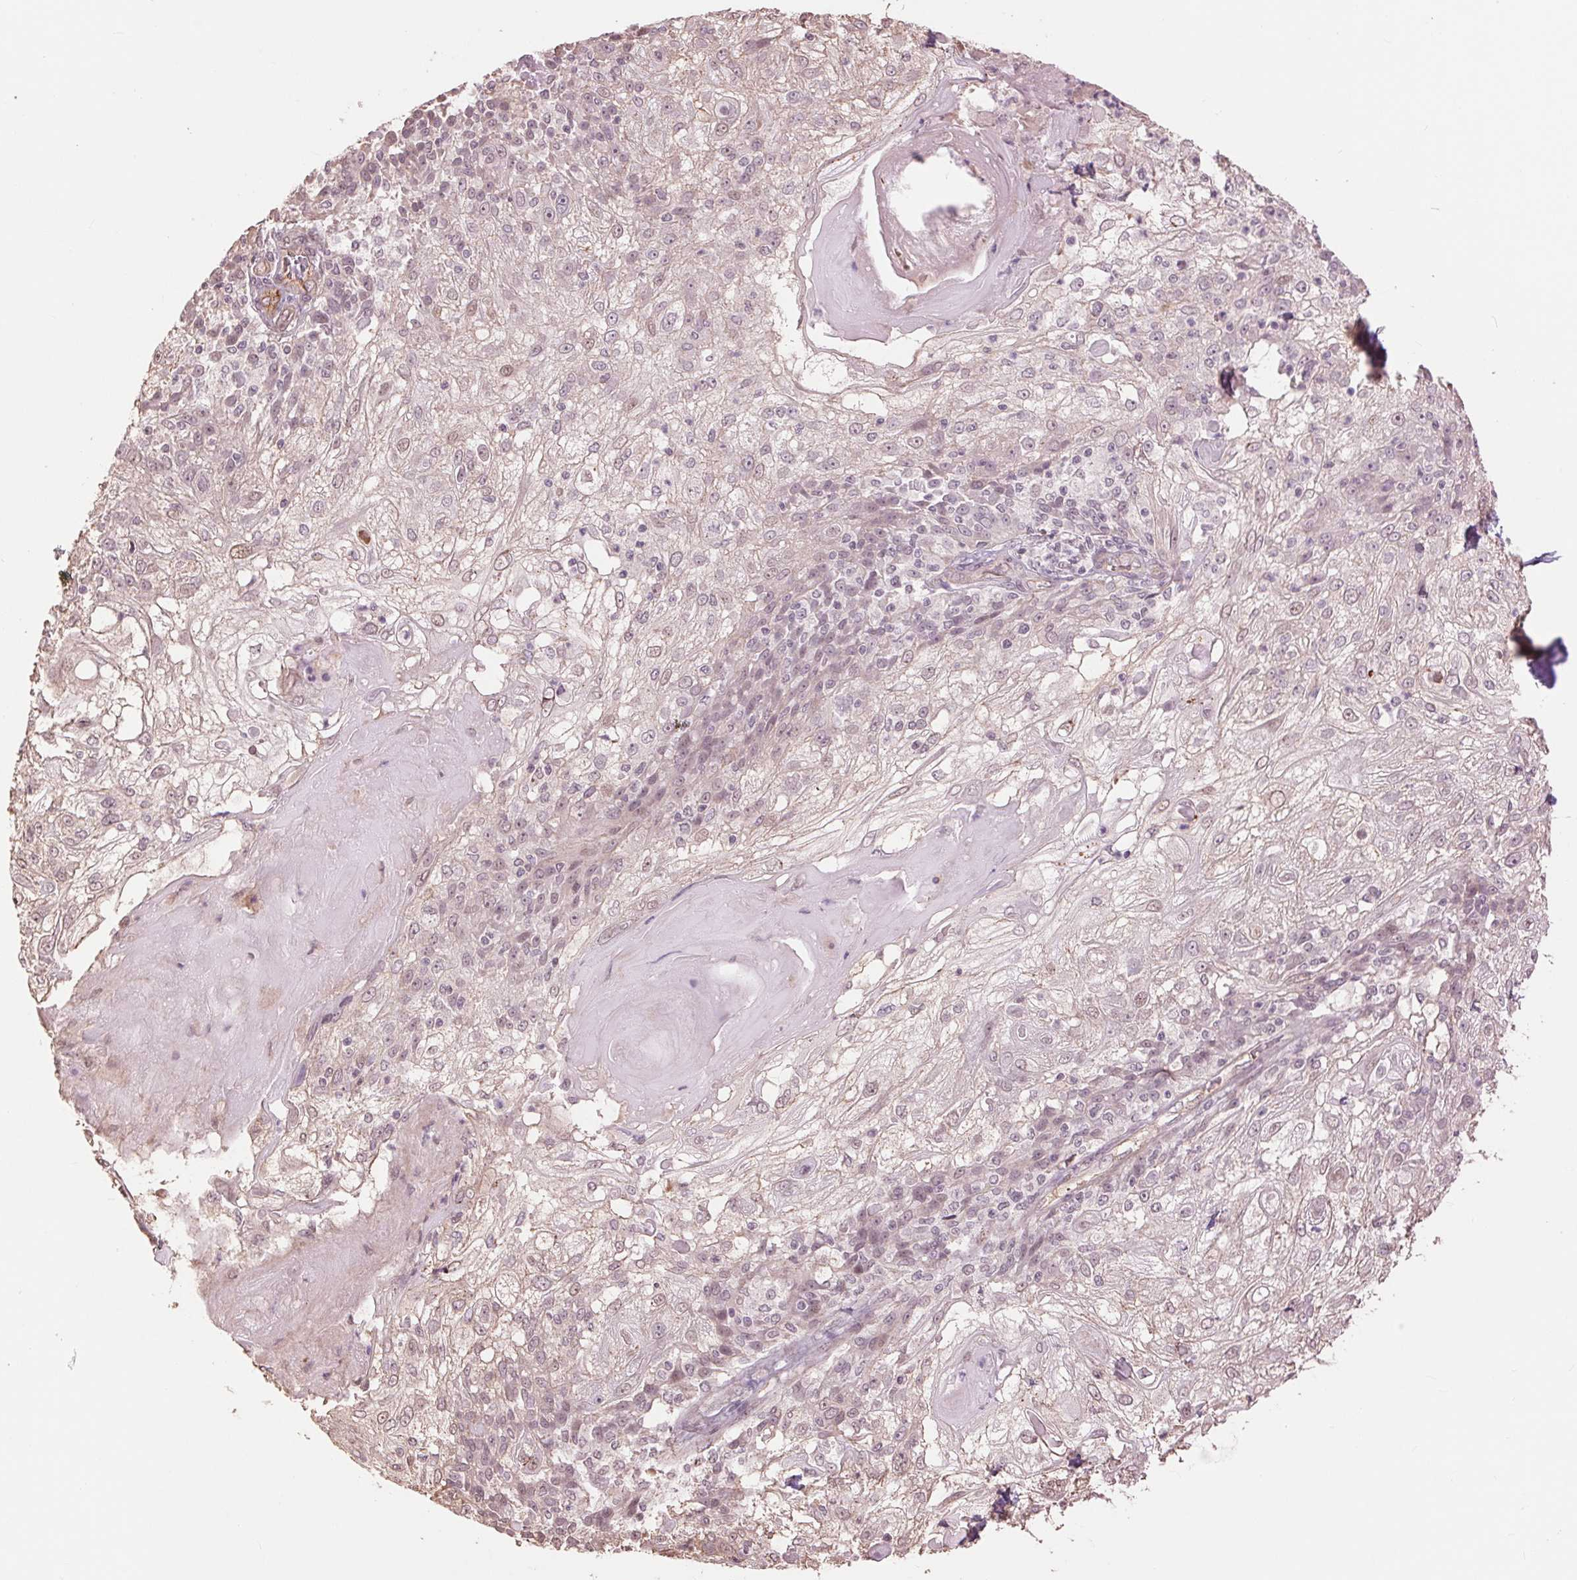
{"staining": {"intensity": "weak", "quantity": "<25%", "location": "nuclear"}, "tissue": "skin cancer", "cell_type": "Tumor cells", "image_type": "cancer", "snomed": [{"axis": "morphology", "description": "Normal tissue, NOS"}, {"axis": "morphology", "description": "Squamous cell carcinoma, NOS"}, {"axis": "topography", "description": "Skin"}], "caption": "Immunohistochemical staining of human skin cancer reveals no significant expression in tumor cells.", "gene": "PALM", "patient": {"sex": "female", "age": 83}}